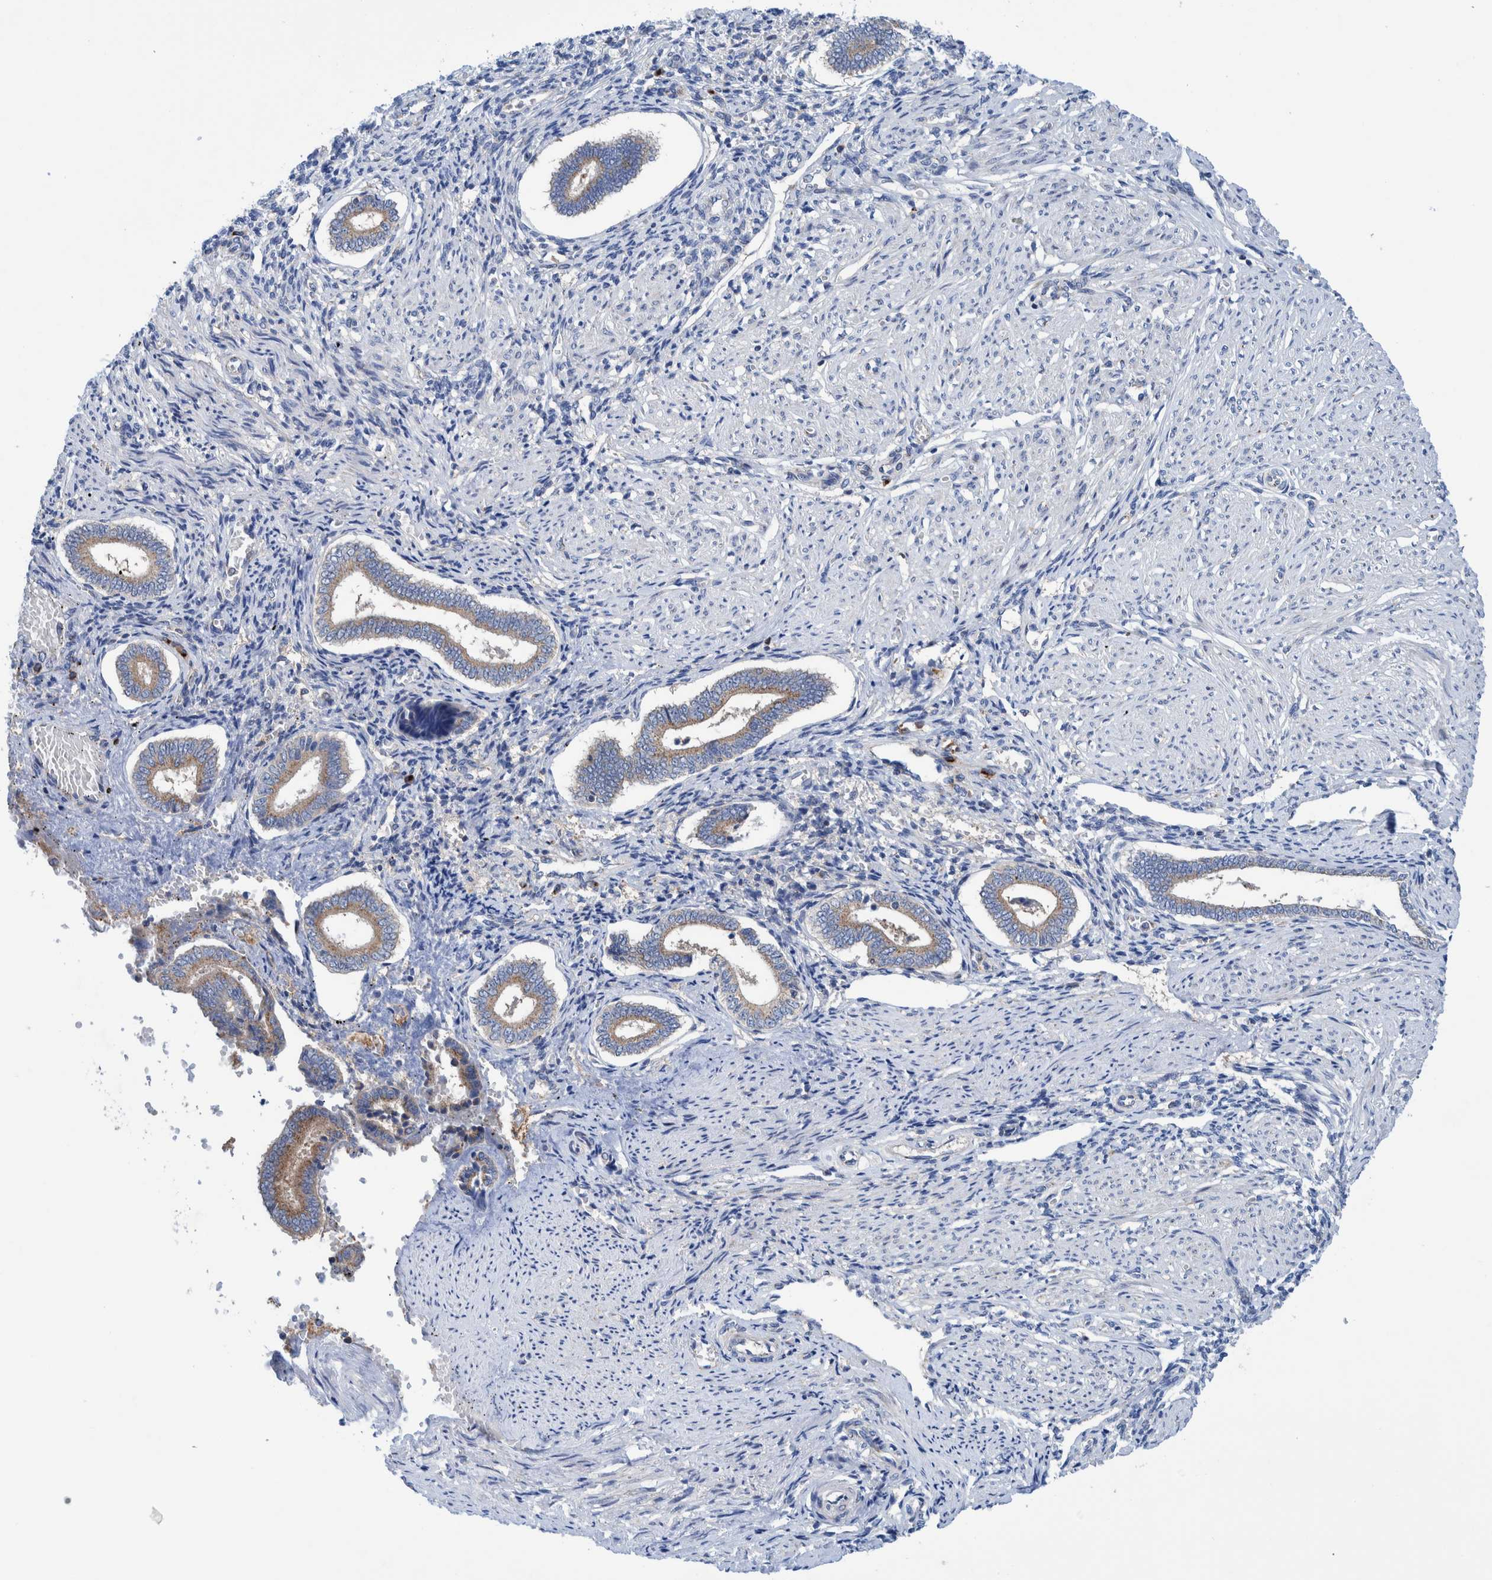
{"staining": {"intensity": "weak", "quantity": "<25%", "location": "cytoplasmic/membranous"}, "tissue": "endometrium", "cell_type": "Cells in endometrial stroma", "image_type": "normal", "snomed": [{"axis": "morphology", "description": "Normal tissue, NOS"}, {"axis": "topography", "description": "Endometrium"}], "caption": "Protein analysis of normal endometrium demonstrates no significant positivity in cells in endometrial stroma. (Immunohistochemistry (ihc), brightfield microscopy, high magnification).", "gene": "TRIM58", "patient": {"sex": "female", "age": 42}}